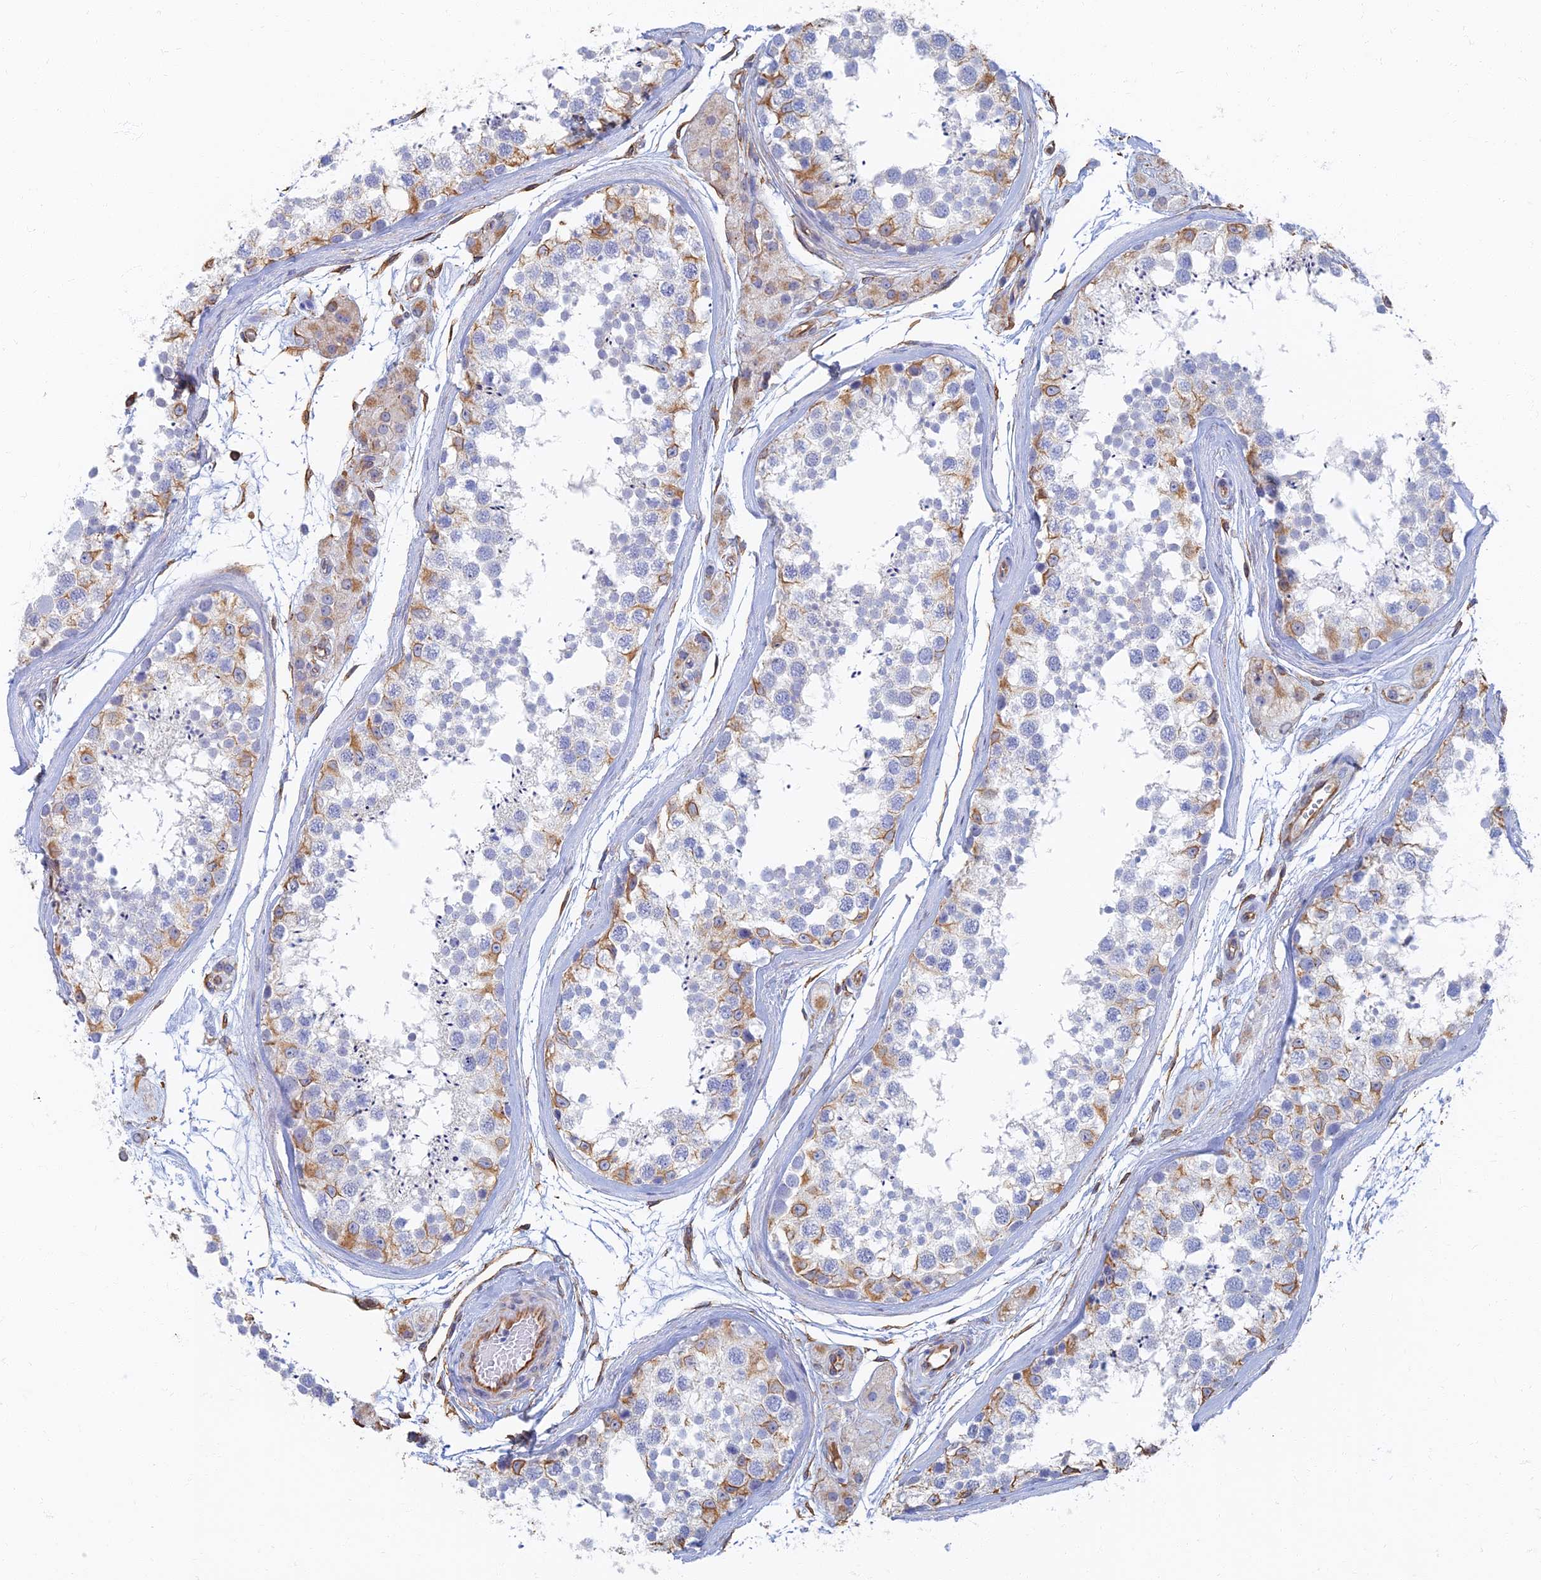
{"staining": {"intensity": "moderate", "quantity": "<25%", "location": "cytoplasmic/membranous"}, "tissue": "testis", "cell_type": "Cells in seminiferous ducts", "image_type": "normal", "snomed": [{"axis": "morphology", "description": "Normal tissue, NOS"}, {"axis": "topography", "description": "Testis"}], "caption": "The photomicrograph displays a brown stain indicating the presence of a protein in the cytoplasmic/membranous of cells in seminiferous ducts in testis.", "gene": "RMC1", "patient": {"sex": "male", "age": 56}}